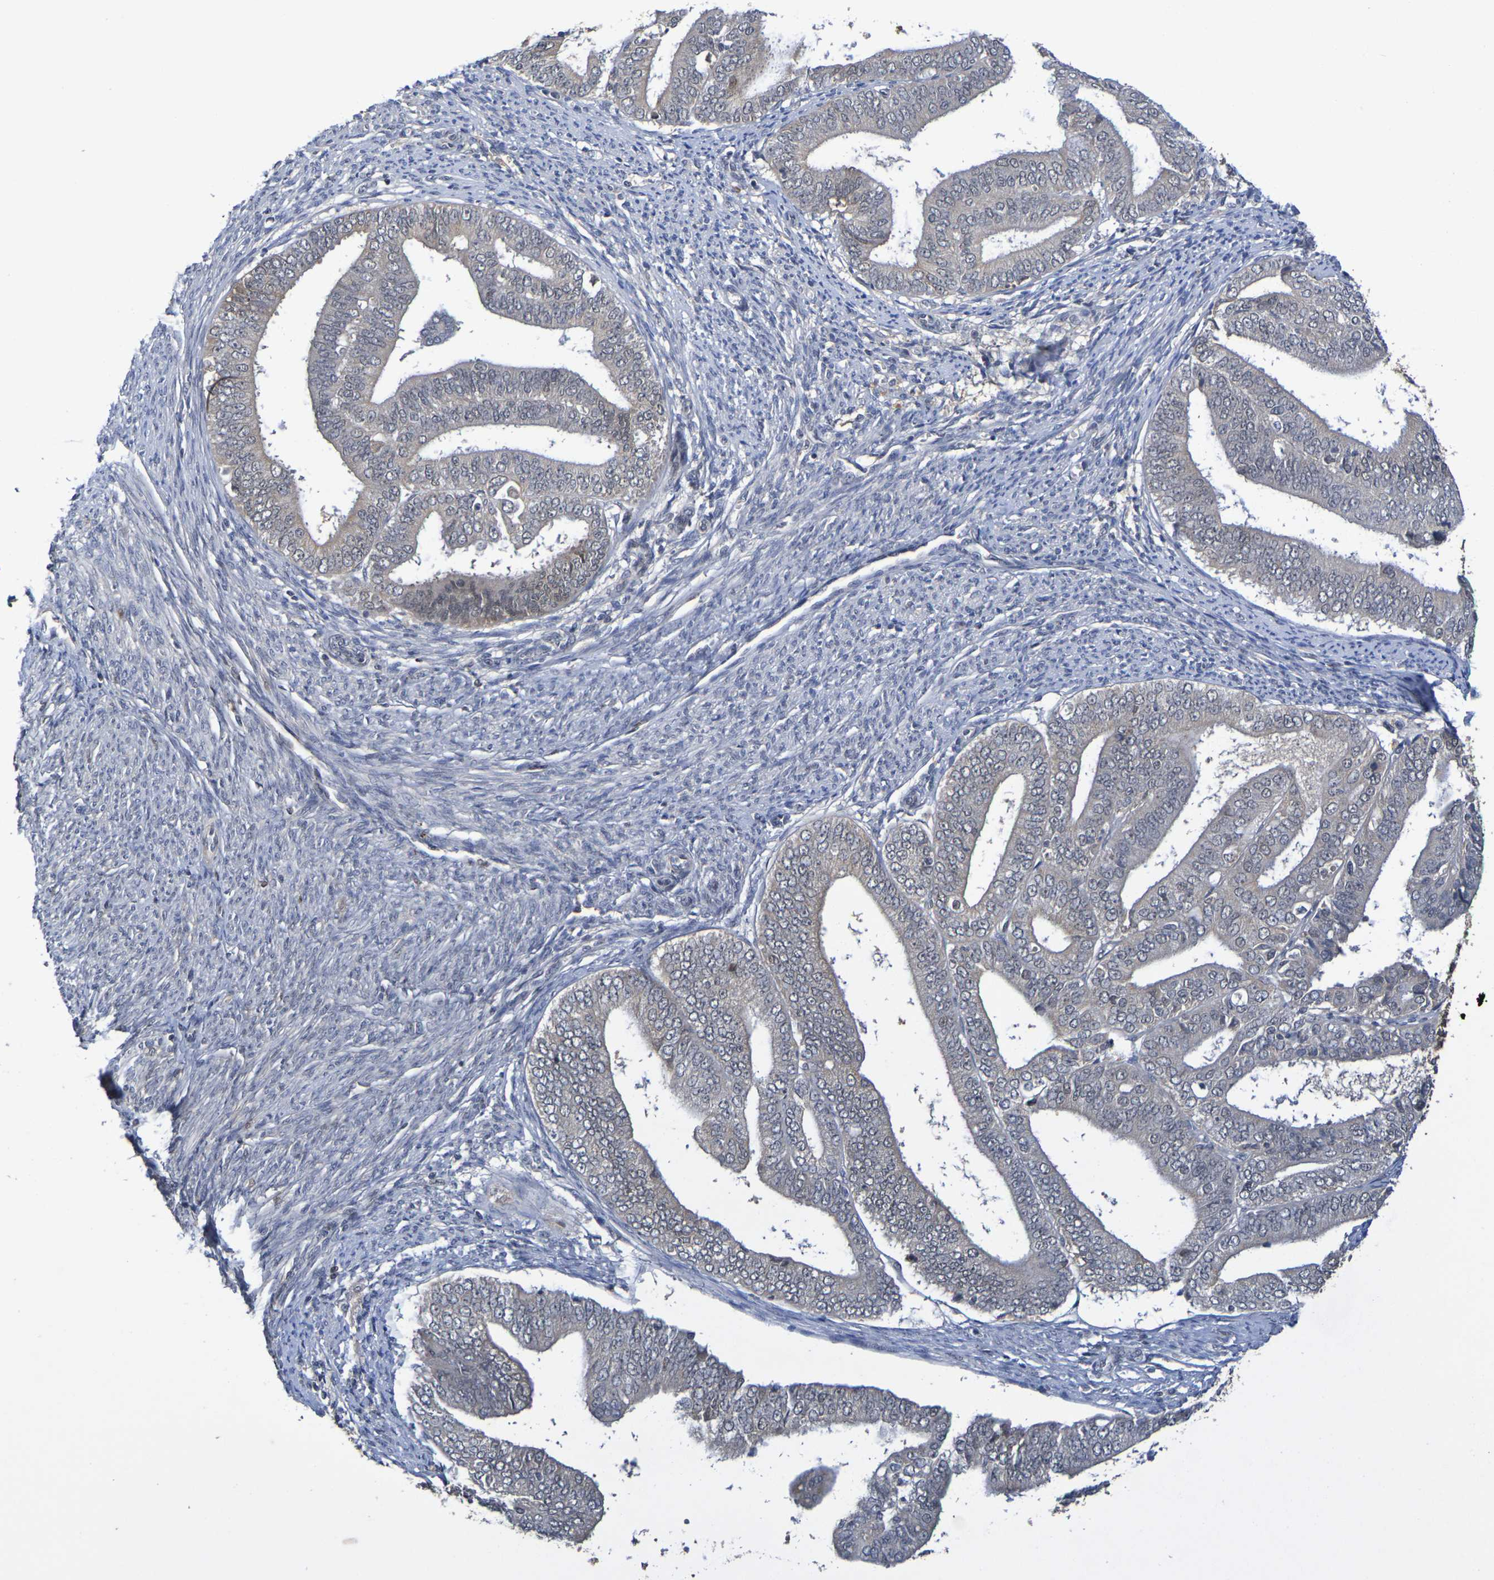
{"staining": {"intensity": "weak", "quantity": "25%-75%", "location": "cytoplasmic/membranous"}, "tissue": "endometrial cancer", "cell_type": "Tumor cells", "image_type": "cancer", "snomed": [{"axis": "morphology", "description": "Adenocarcinoma, NOS"}, {"axis": "topography", "description": "Endometrium"}], "caption": "Adenocarcinoma (endometrial) stained for a protein reveals weak cytoplasmic/membranous positivity in tumor cells.", "gene": "TERF2", "patient": {"sex": "female", "age": 63}}